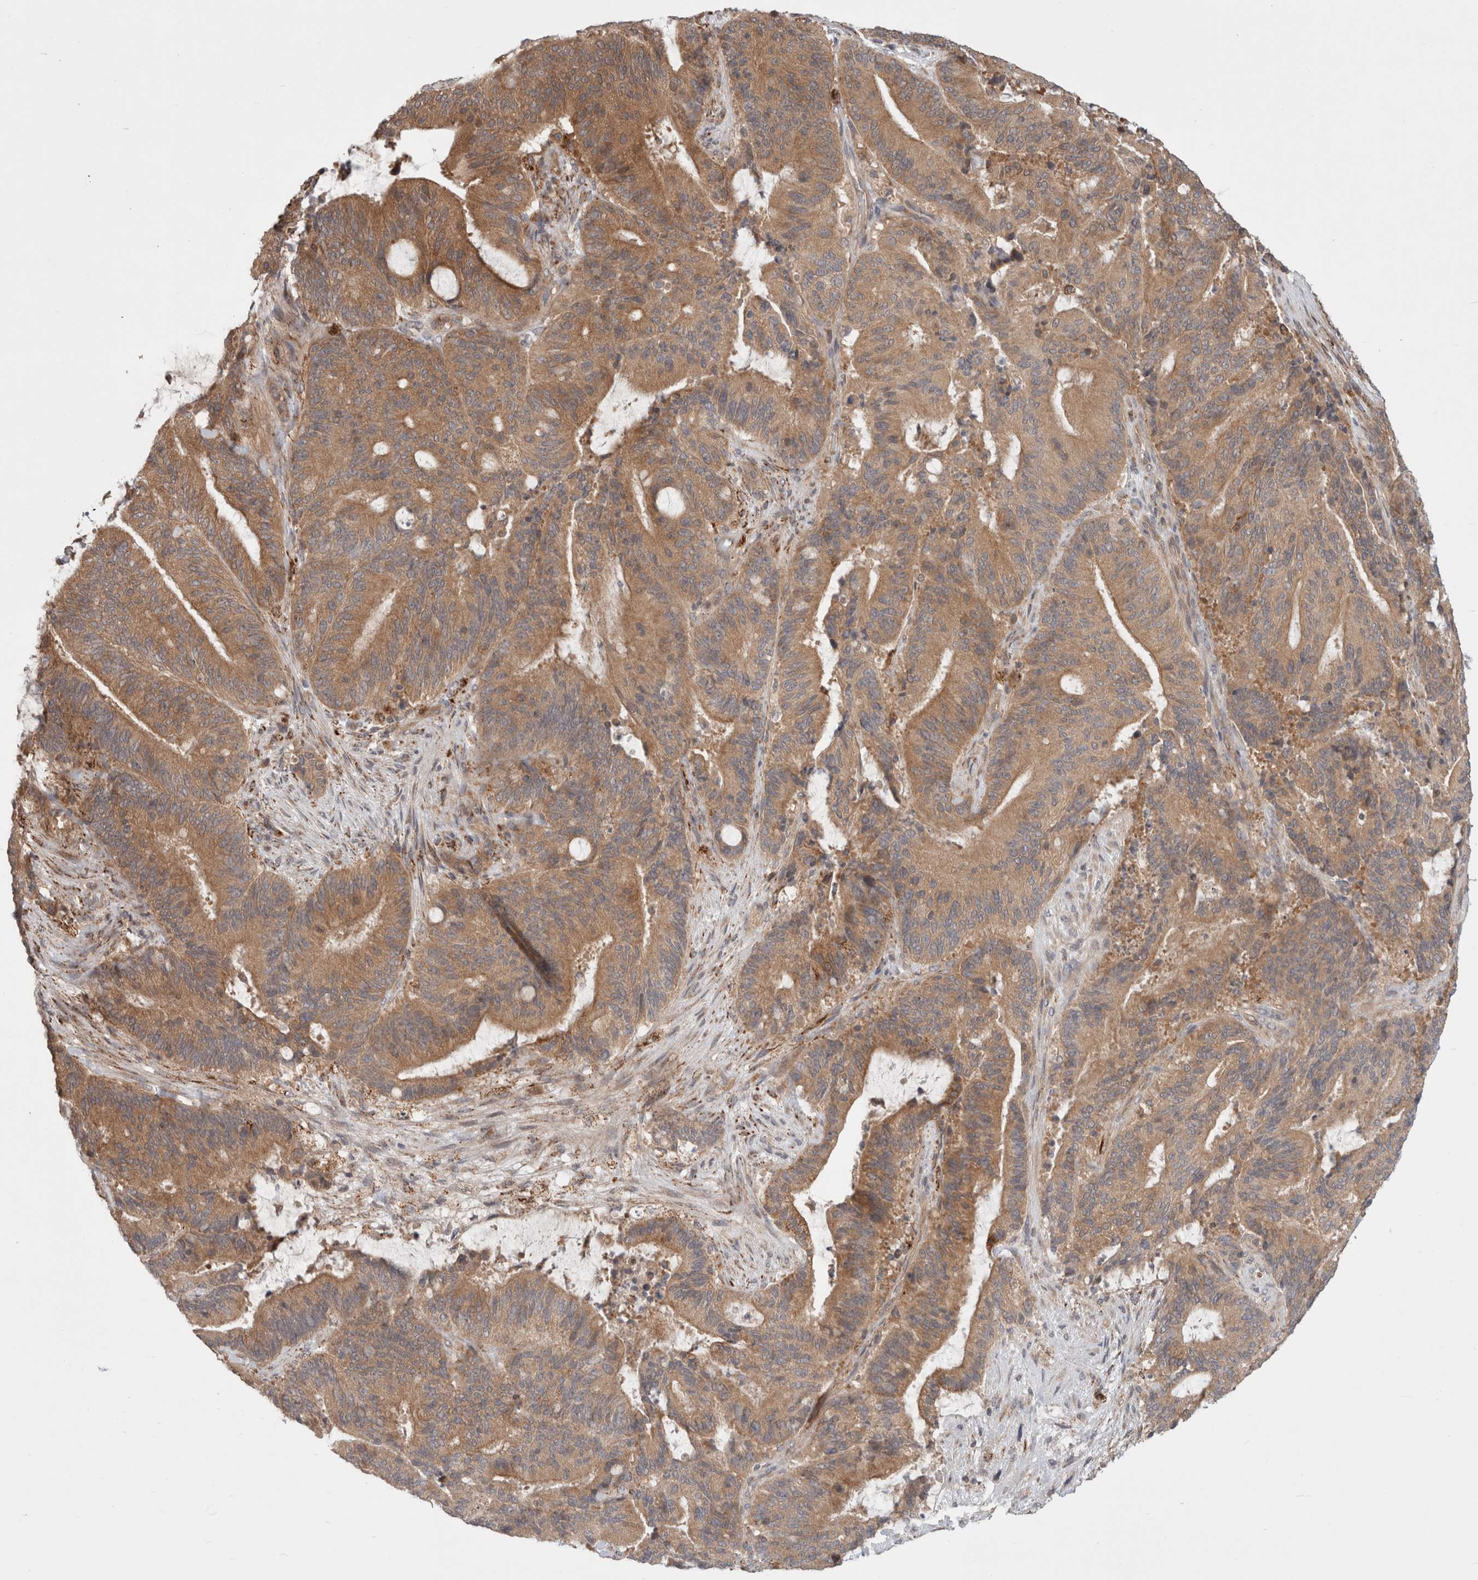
{"staining": {"intensity": "moderate", "quantity": ">75%", "location": "cytoplasmic/membranous"}, "tissue": "liver cancer", "cell_type": "Tumor cells", "image_type": "cancer", "snomed": [{"axis": "morphology", "description": "Normal tissue, NOS"}, {"axis": "morphology", "description": "Cholangiocarcinoma"}, {"axis": "topography", "description": "Liver"}, {"axis": "topography", "description": "Peripheral nerve tissue"}], "caption": "Immunohistochemistry (IHC) micrograph of human liver cancer stained for a protein (brown), which reveals medium levels of moderate cytoplasmic/membranous staining in about >75% of tumor cells.", "gene": "HROB", "patient": {"sex": "female", "age": 73}}